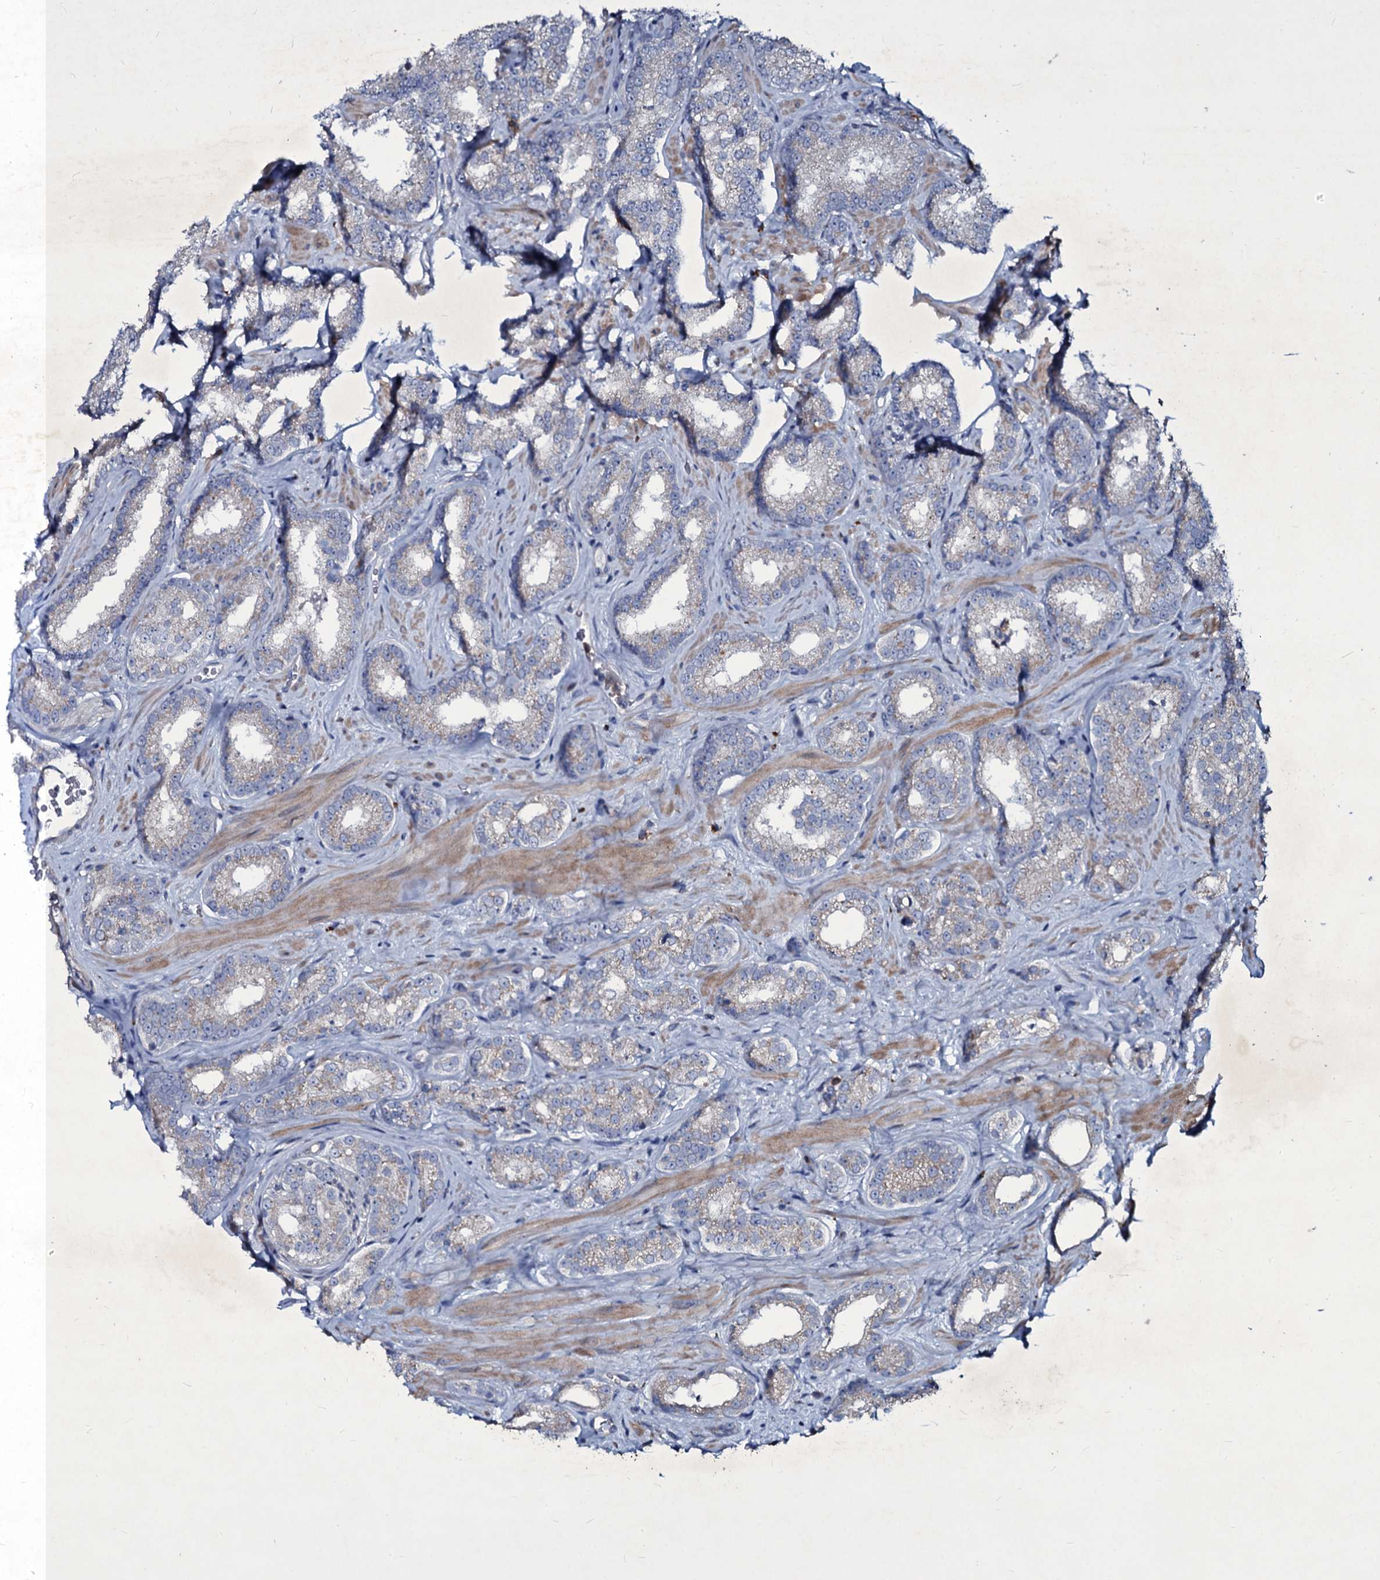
{"staining": {"intensity": "weak", "quantity": "<25%", "location": "cytoplasmic/membranous"}, "tissue": "prostate cancer", "cell_type": "Tumor cells", "image_type": "cancer", "snomed": [{"axis": "morphology", "description": "Normal tissue, NOS"}, {"axis": "morphology", "description": "Adenocarcinoma, High grade"}, {"axis": "topography", "description": "Prostate"}], "caption": "This is a micrograph of IHC staining of prostate cancer, which shows no positivity in tumor cells.", "gene": "SELENOT", "patient": {"sex": "male", "age": 83}}